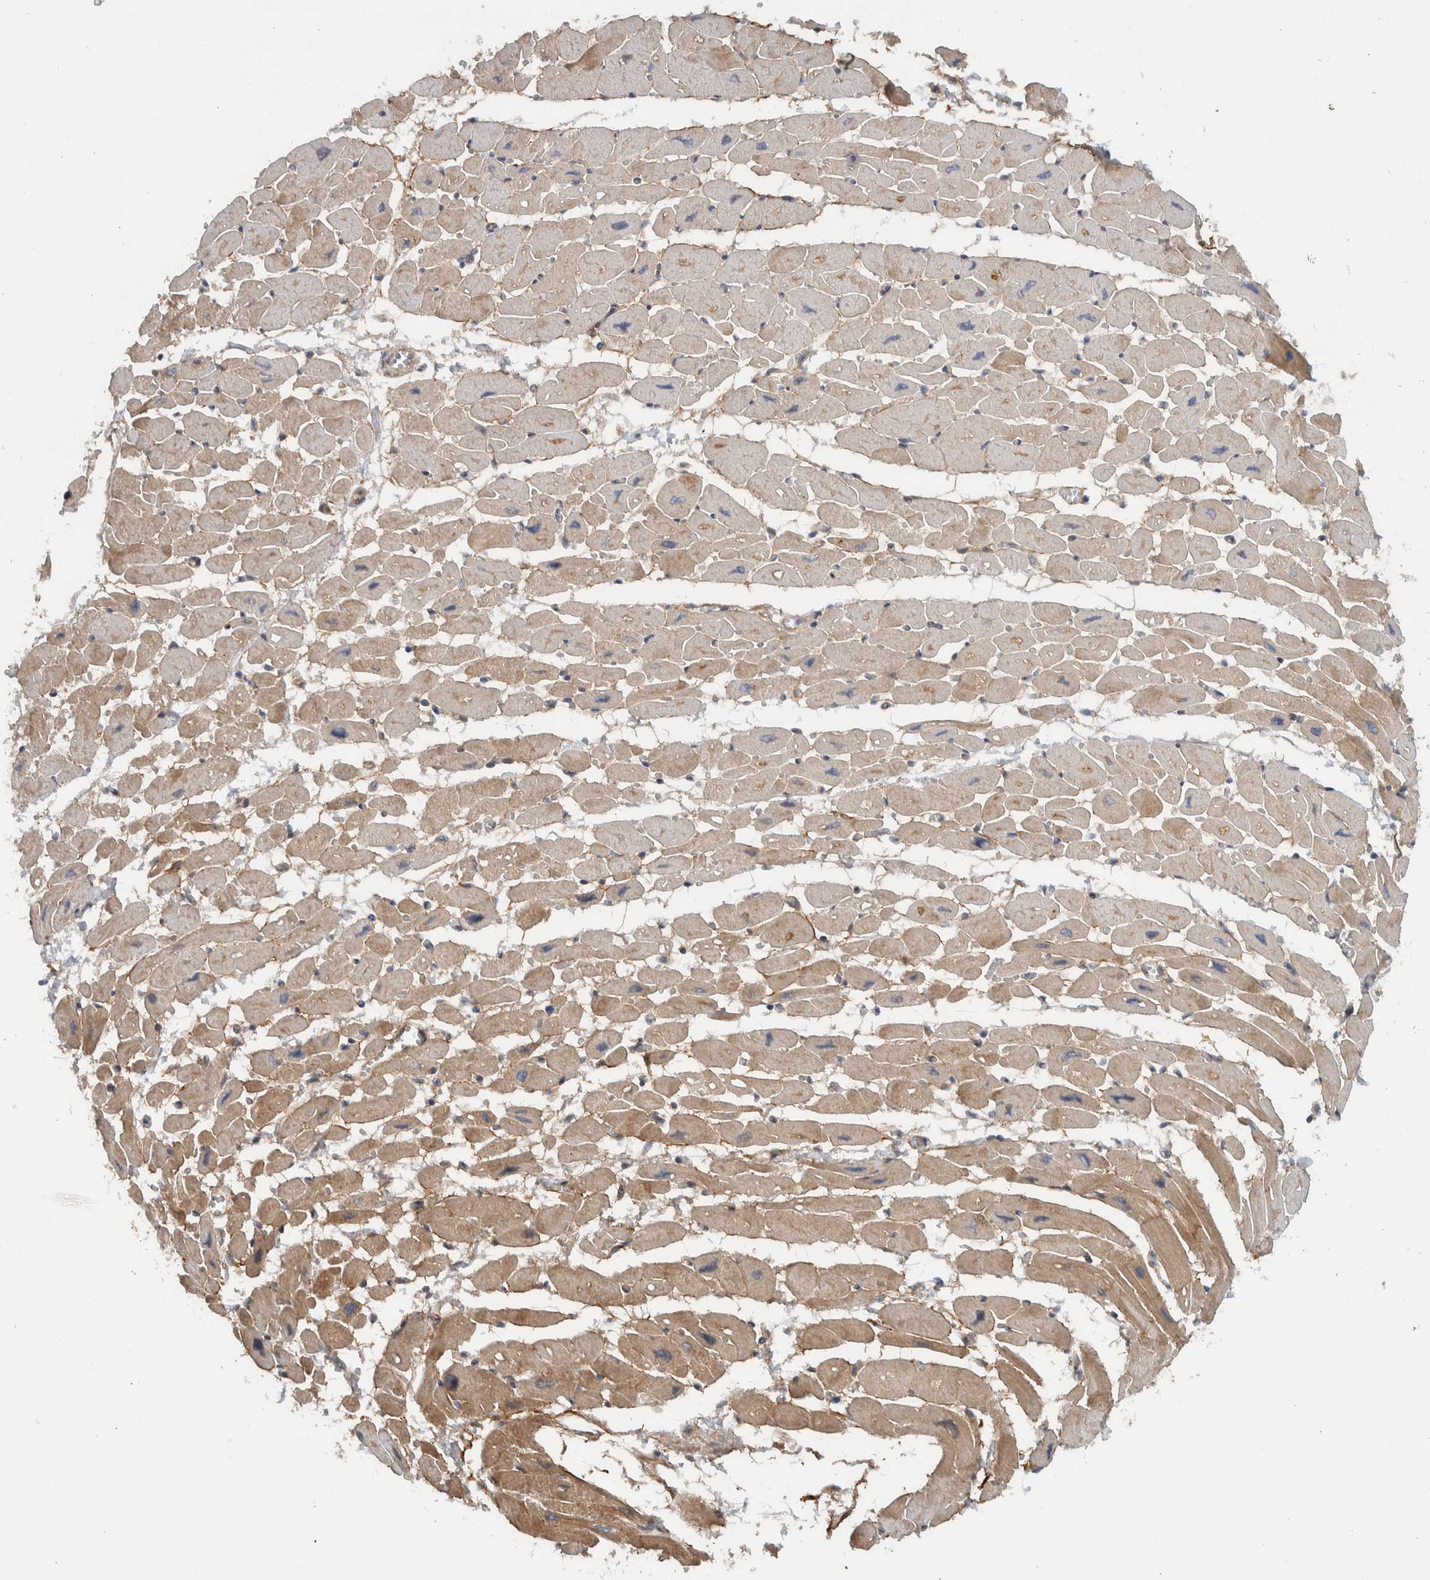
{"staining": {"intensity": "moderate", "quantity": "25%-75%", "location": "cytoplasmic/membranous"}, "tissue": "heart muscle", "cell_type": "Cardiomyocytes", "image_type": "normal", "snomed": [{"axis": "morphology", "description": "Normal tissue, NOS"}, {"axis": "topography", "description": "Heart"}], "caption": "Cardiomyocytes display medium levels of moderate cytoplasmic/membranous positivity in about 25%-75% of cells in benign human heart muscle. The staining was performed using DAB to visualize the protein expression in brown, while the nuclei were stained in blue with hematoxylin (Magnification: 20x).", "gene": "KLHL6", "patient": {"sex": "female", "age": 54}}